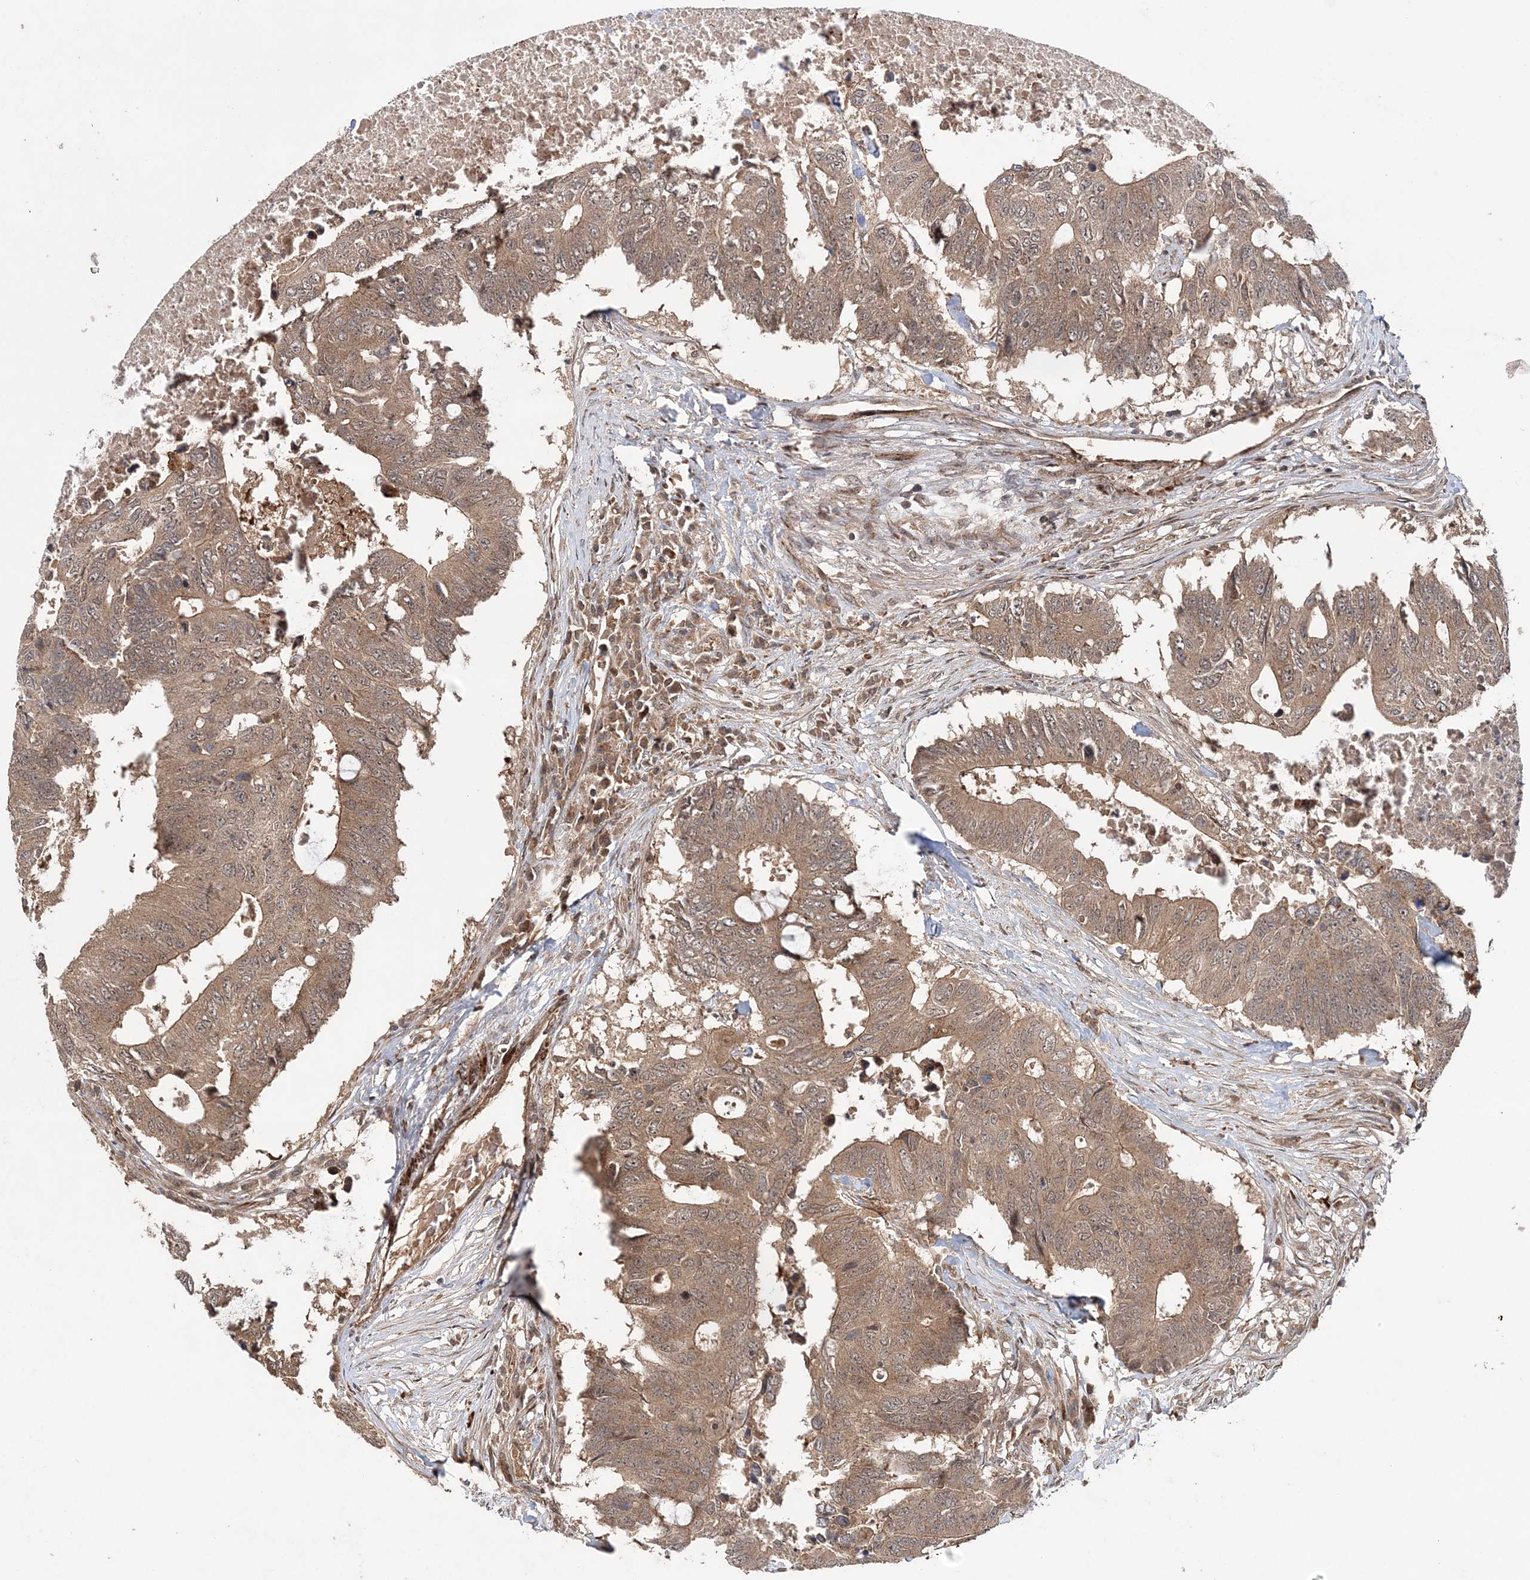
{"staining": {"intensity": "moderate", "quantity": ">75%", "location": "cytoplasmic/membranous"}, "tissue": "colorectal cancer", "cell_type": "Tumor cells", "image_type": "cancer", "snomed": [{"axis": "morphology", "description": "Adenocarcinoma, NOS"}, {"axis": "topography", "description": "Colon"}], "caption": "The photomicrograph shows a brown stain indicating the presence of a protein in the cytoplasmic/membranous of tumor cells in adenocarcinoma (colorectal).", "gene": "UBTD2", "patient": {"sex": "male", "age": 71}}